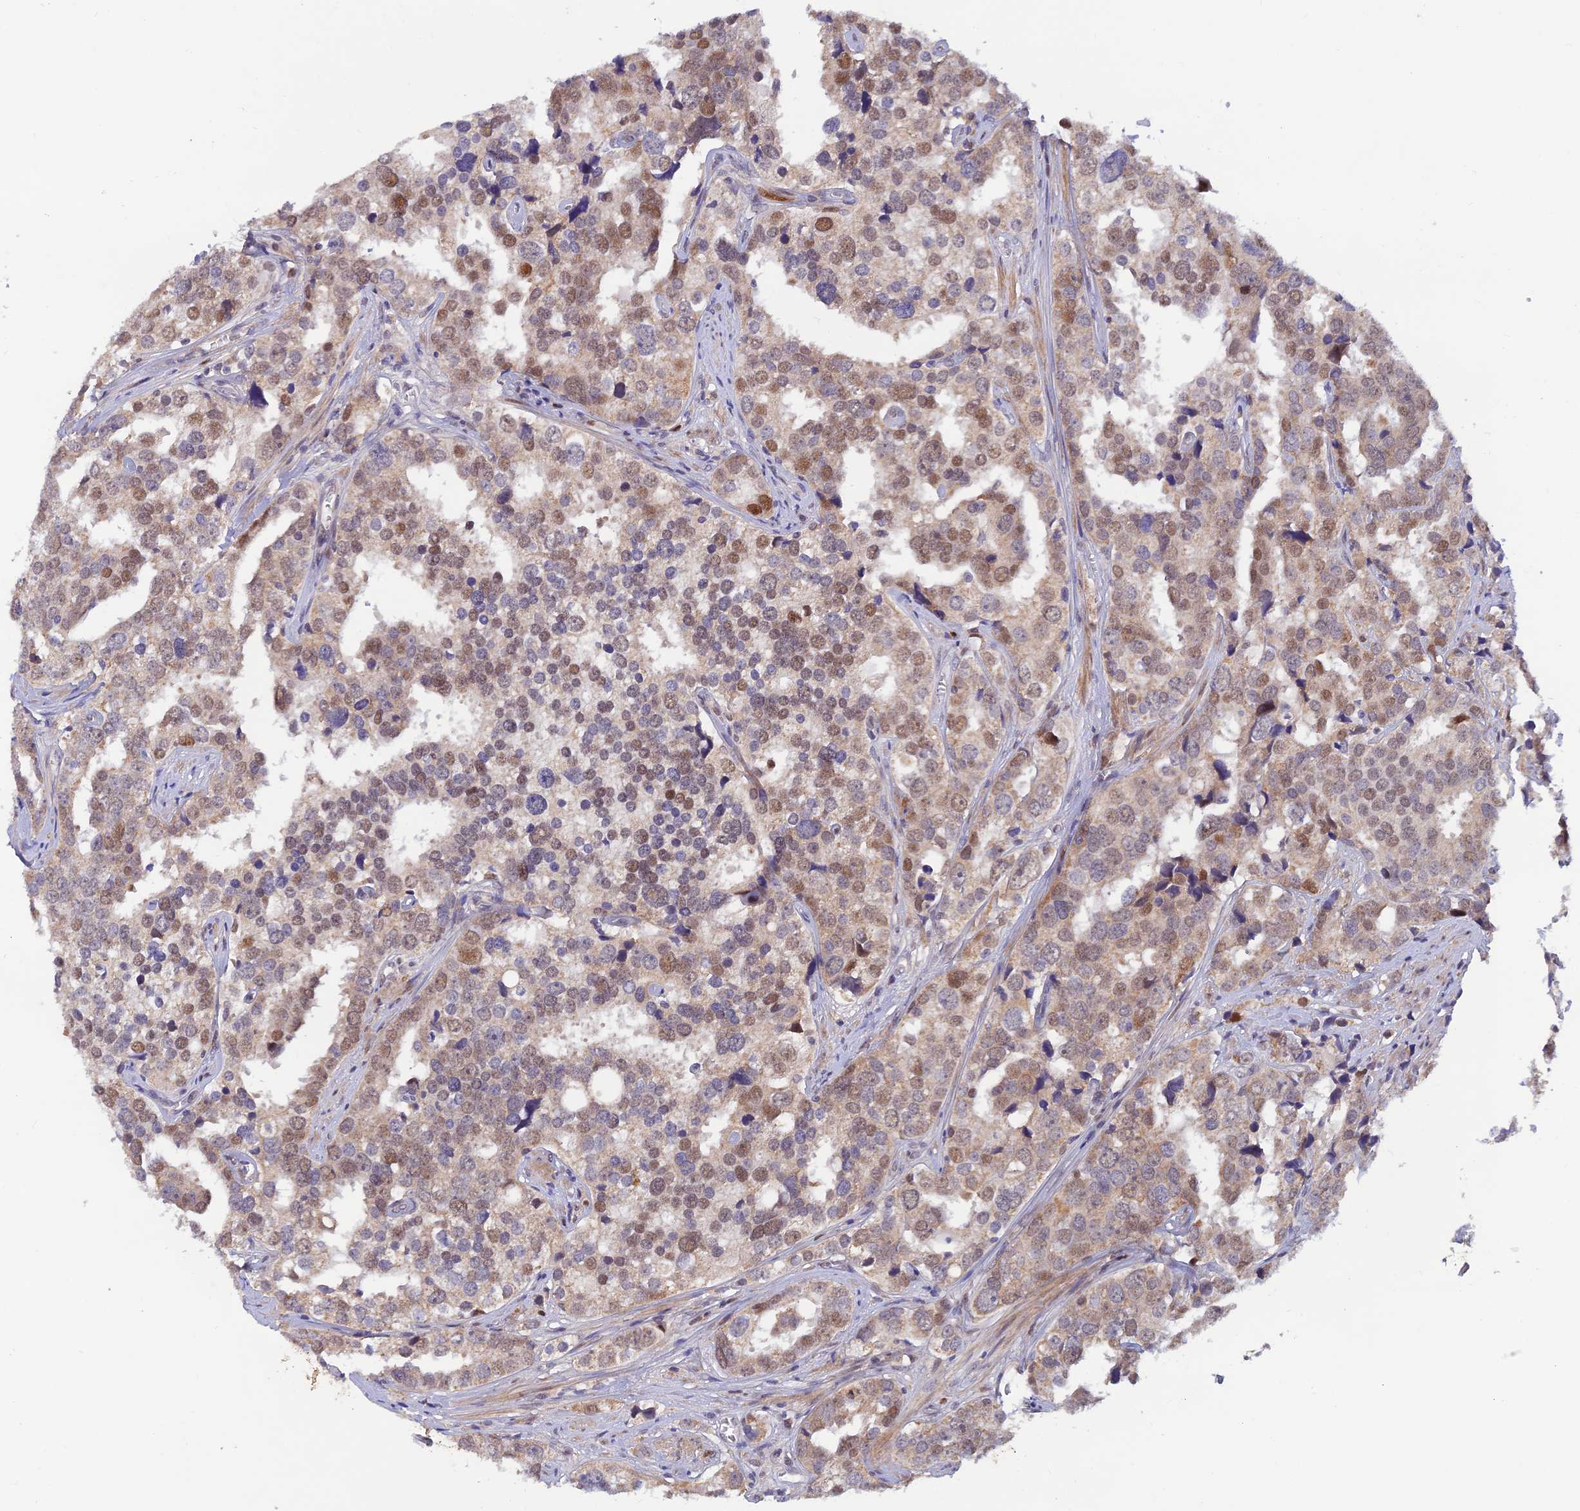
{"staining": {"intensity": "moderate", "quantity": "25%-75%", "location": "nuclear"}, "tissue": "prostate cancer", "cell_type": "Tumor cells", "image_type": "cancer", "snomed": [{"axis": "morphology", "description": "Adenocarcinoma, High grade"}, {"axis": "topography", "description": "Prostate"}], "caption": "The image shows immunohistochemical staining of high-grade adenocarcinoma (prostate). There is moderate nuclear expression is present in approximately 25%-75% of tumor cells. (DAB IHC, brown staining for protein, blue staining for nuclei).", "gene": "FASTKD5", "patient": {"sex": "male", "age": 71}}